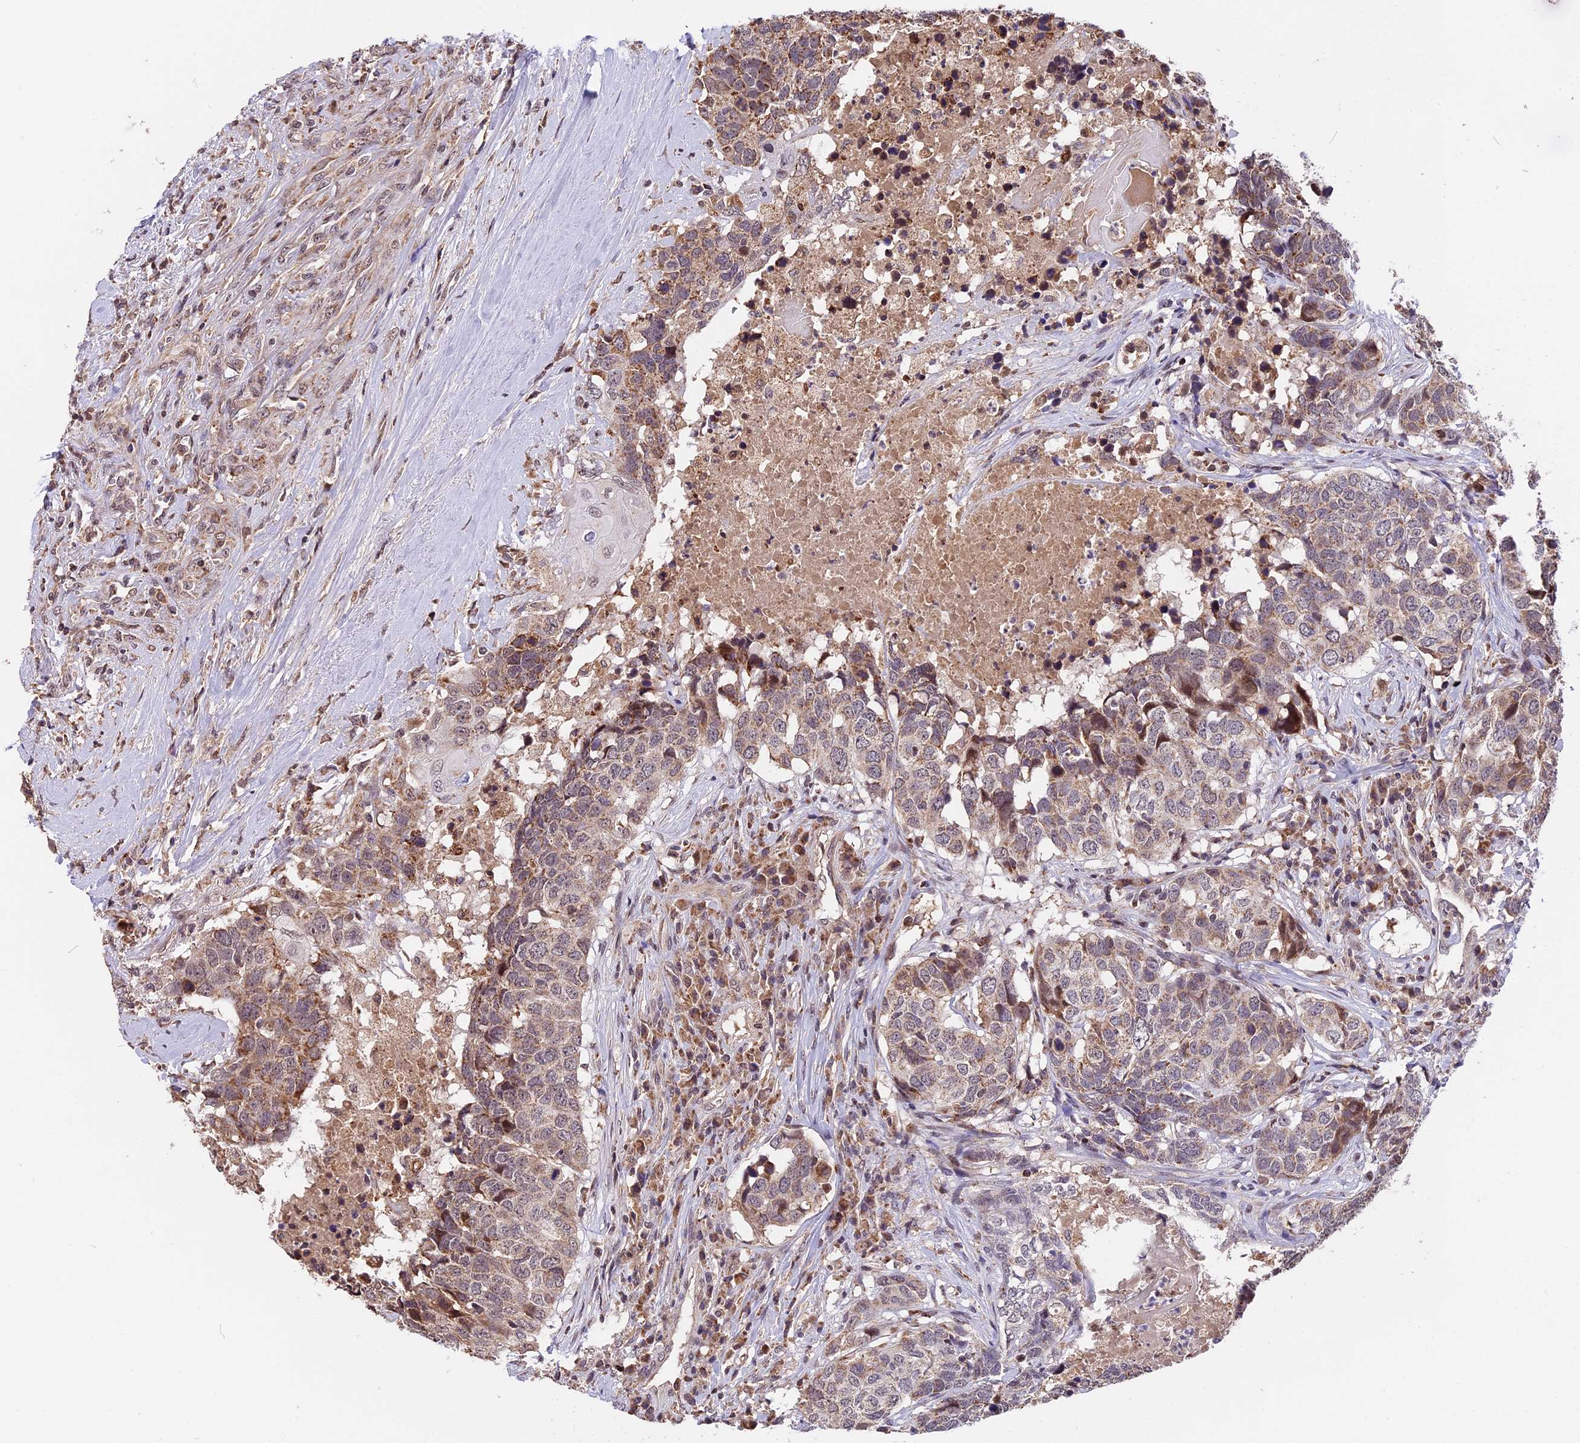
{"staining": {"intensity": "moderate", "quantity": "<25%", "location": "cytoplasmic/membranous"}, "tissue": "head and neck cancer", "cell_type": "Tumor cells", "image_type": "cancer", "snomed": [{"axis": "morphology", "description": "Squamous cell carcinoma, NOS"}, {"axis": "topography", "description": "Head-Neck"}], "caption": "Head and neck squamous cell carcinoma tissue reveals moderate cytoplasmic/membranous expression in about <25% of tumor cells, visualized by immunohistochemistry. The protein of interest is shown in brown color, while the nuclei are stained blue.", "gene": "RERGL", "patient": {"sex": "male", "age": 66}}